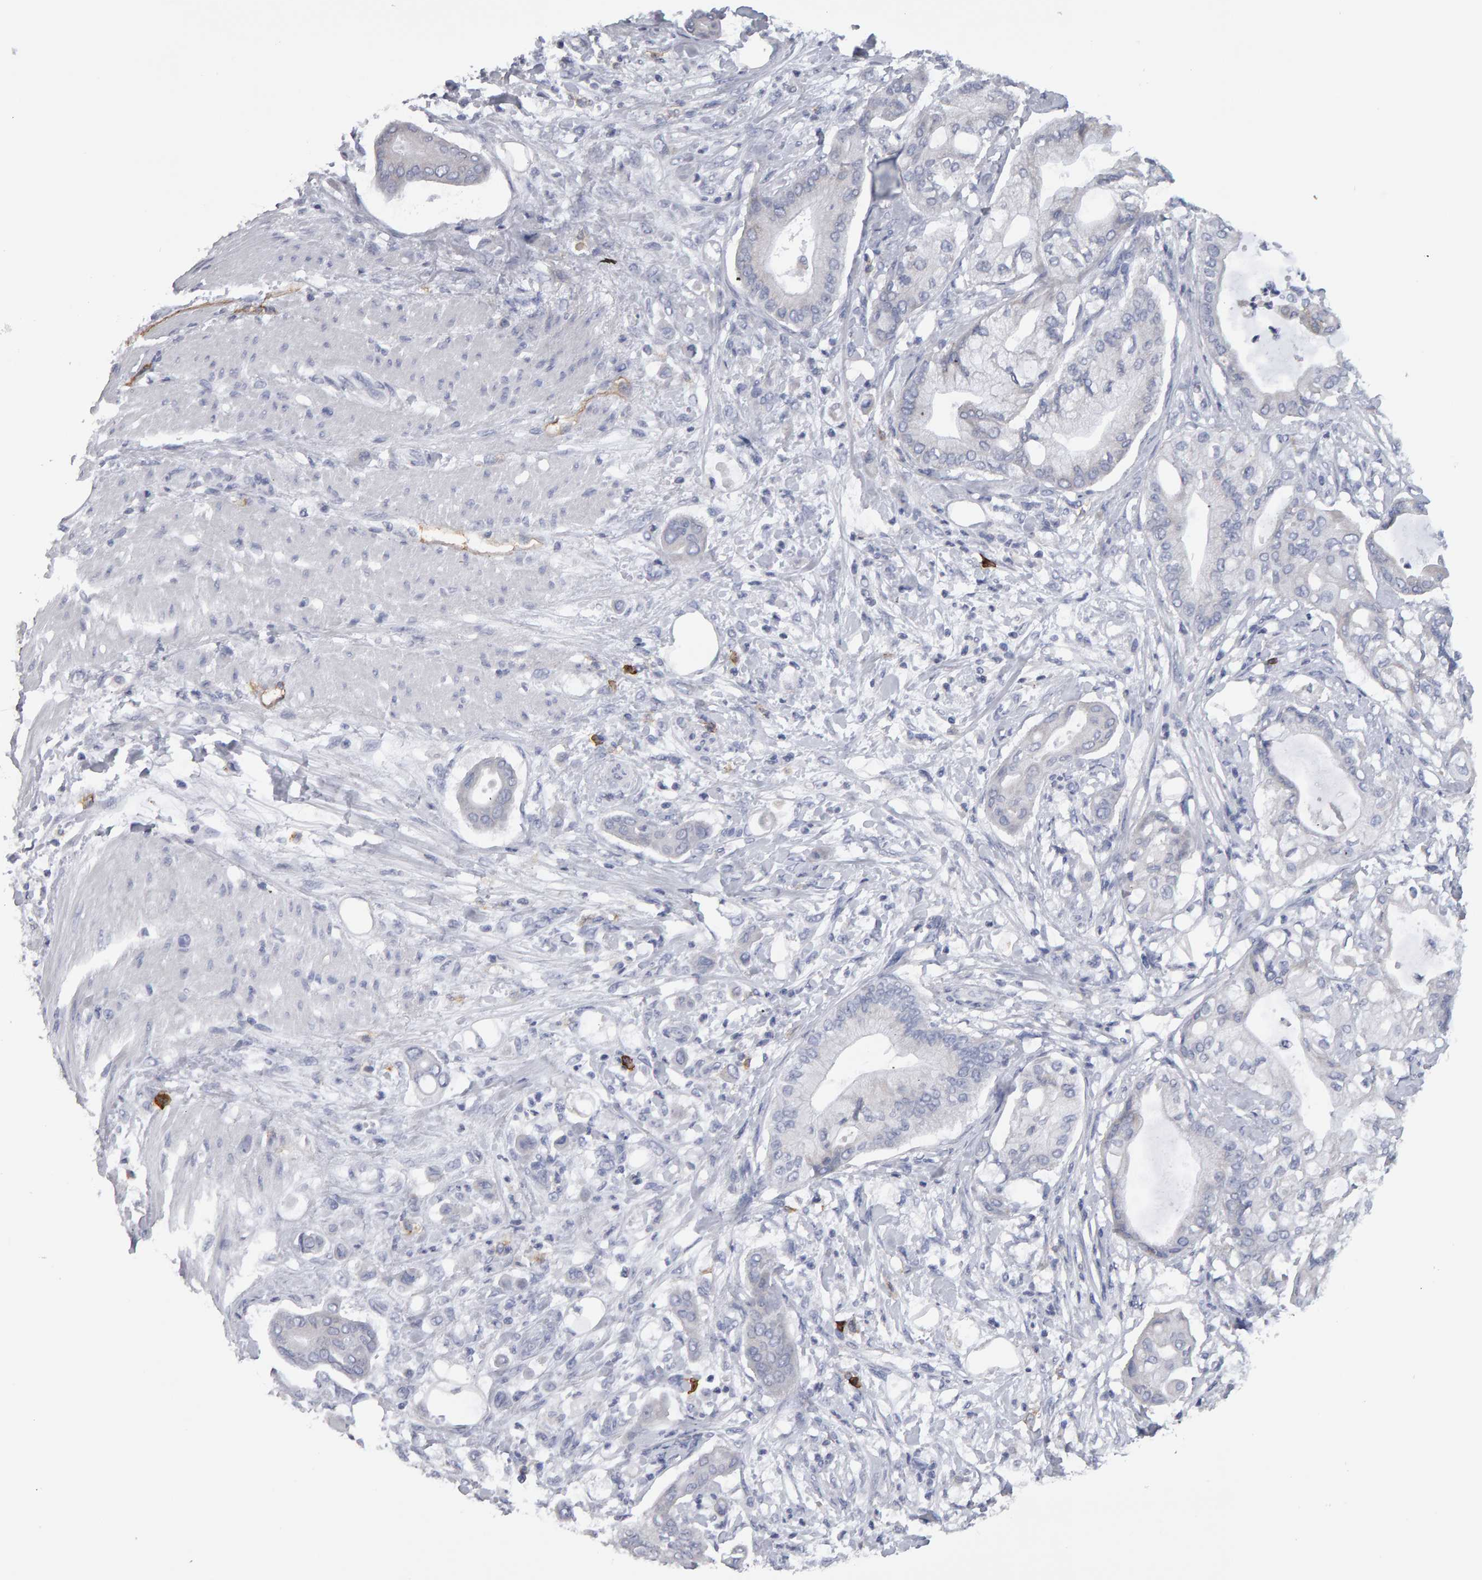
{"staining": {"intensity": "negative", "quantity": "none", "location": "none"}, "tissue": "pancreatic cancer", "cell_type": "Tumor cells", "image_type": "cancer", "snomed": [{"axis": "morphology", "description": "Adenocarcinoma, NOS"}, {"axis": "morphology", "description": "Adenocarcinoma, metastatic, NOS"}, {"axis": "topography", "description": "Lymph node"}, {"axis": "topography", "description": "Pancreas"}, {"axis": "topography", "description": "Duodenum"}], "caption": "Immunohistochemical staining of metastatic adenocarcinoma (pancreatic) displays no significant staining in tumor cells. The staining is performed using DAB brown chromogen with nuclei counter-stained in using hematoxylin.", "gene": "CD38", "patient": {"sex": "female", "age": 64}}